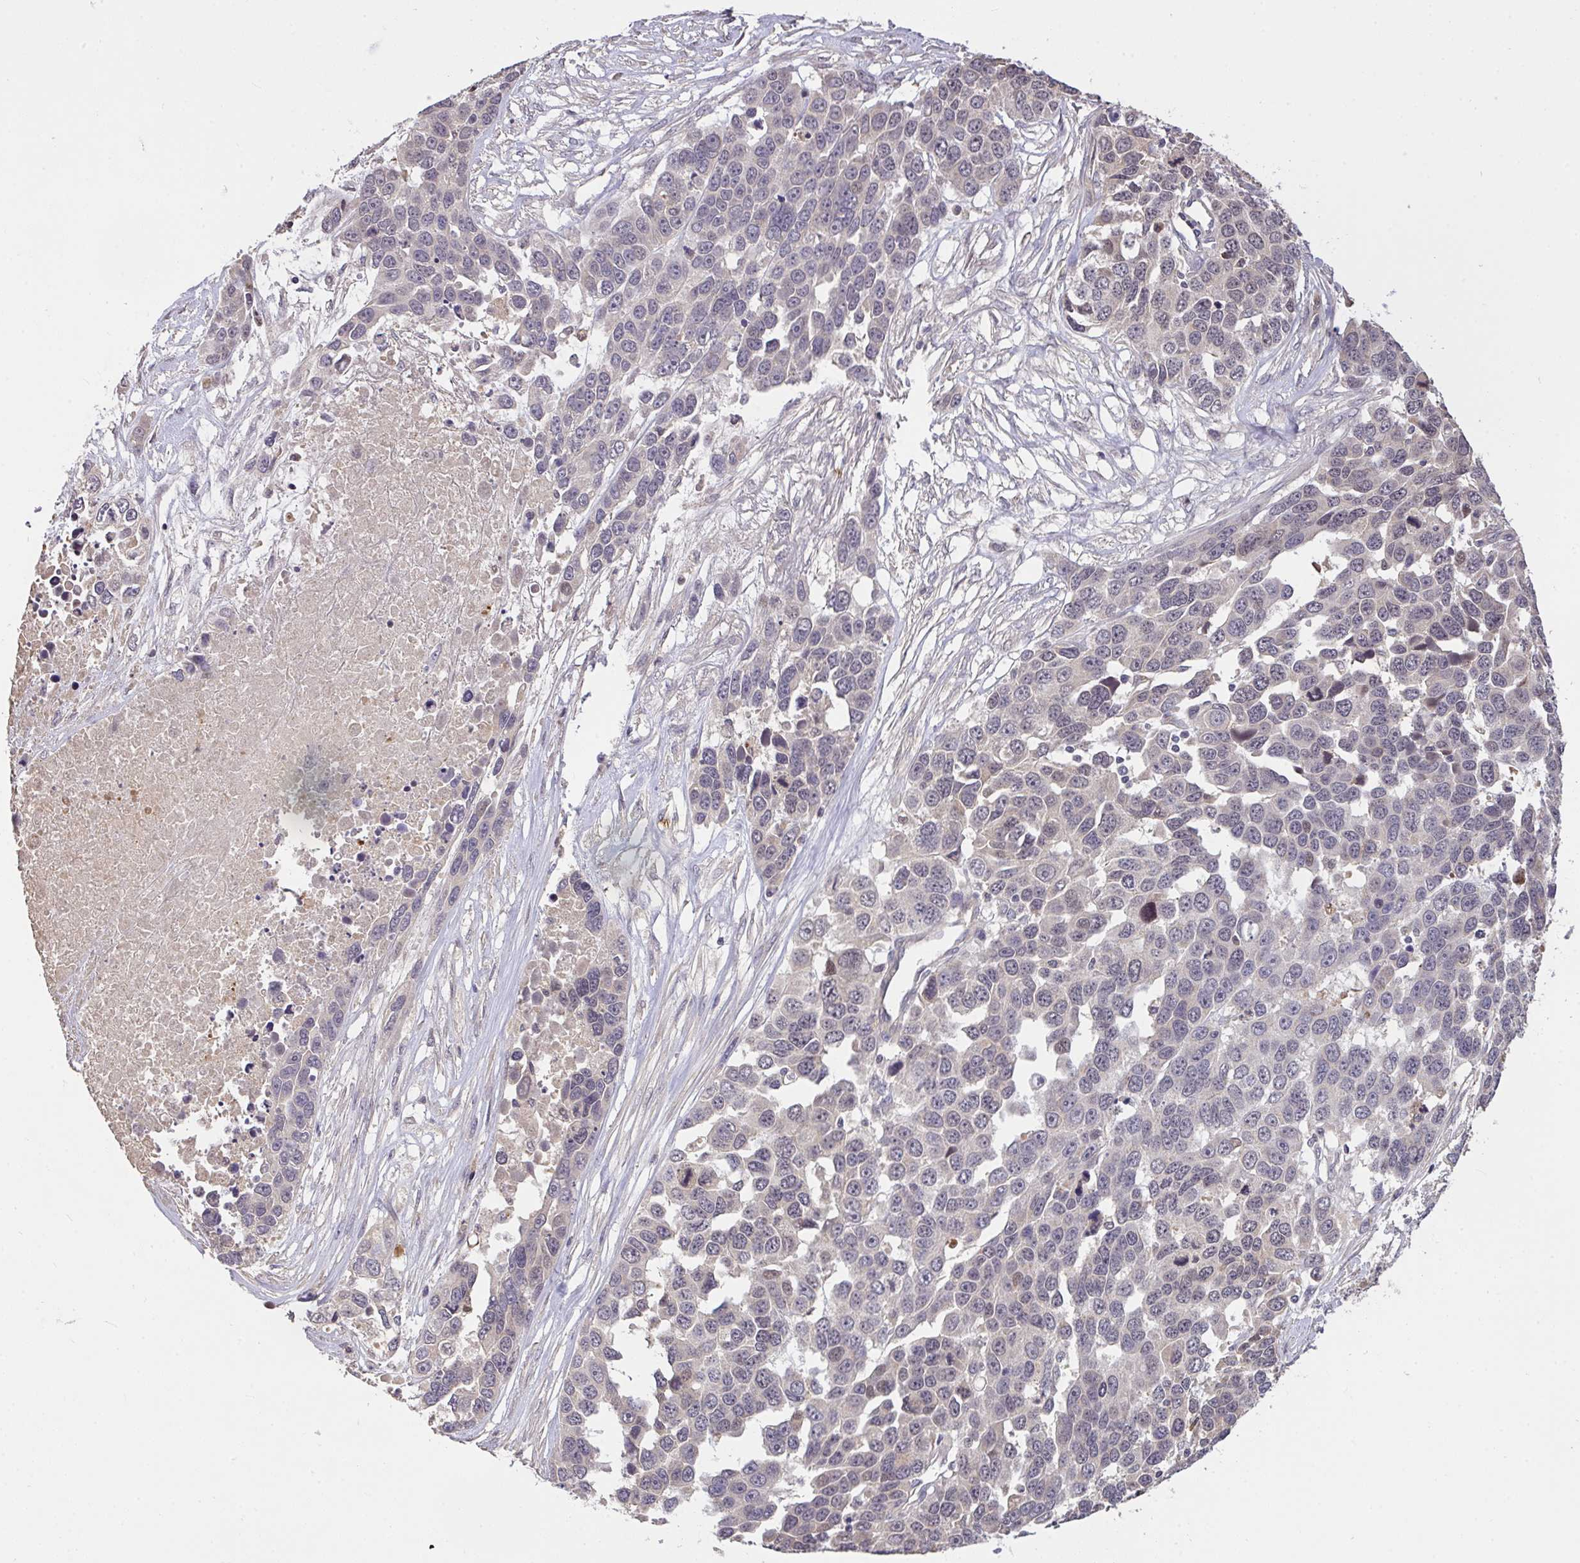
{"staining": {"intensity": "negative", "quantity": "none", "location": "none"}, "tissue": "ovarian cancer", "cell_type": "Tumor cells", "image_type": "cancer", "snomed": [{"axis": "morphology", "description": "Cystadenocarcinoma, serous, NOS"}, {"axis": "topography", "description": "Ovary"}], "caption": "There is no significant staining in tumor cells of ovarian cancer (serous cystadenocarcinoma).", "gene": "FCER1A", "patient": {"sex": "female", "age": 76}}